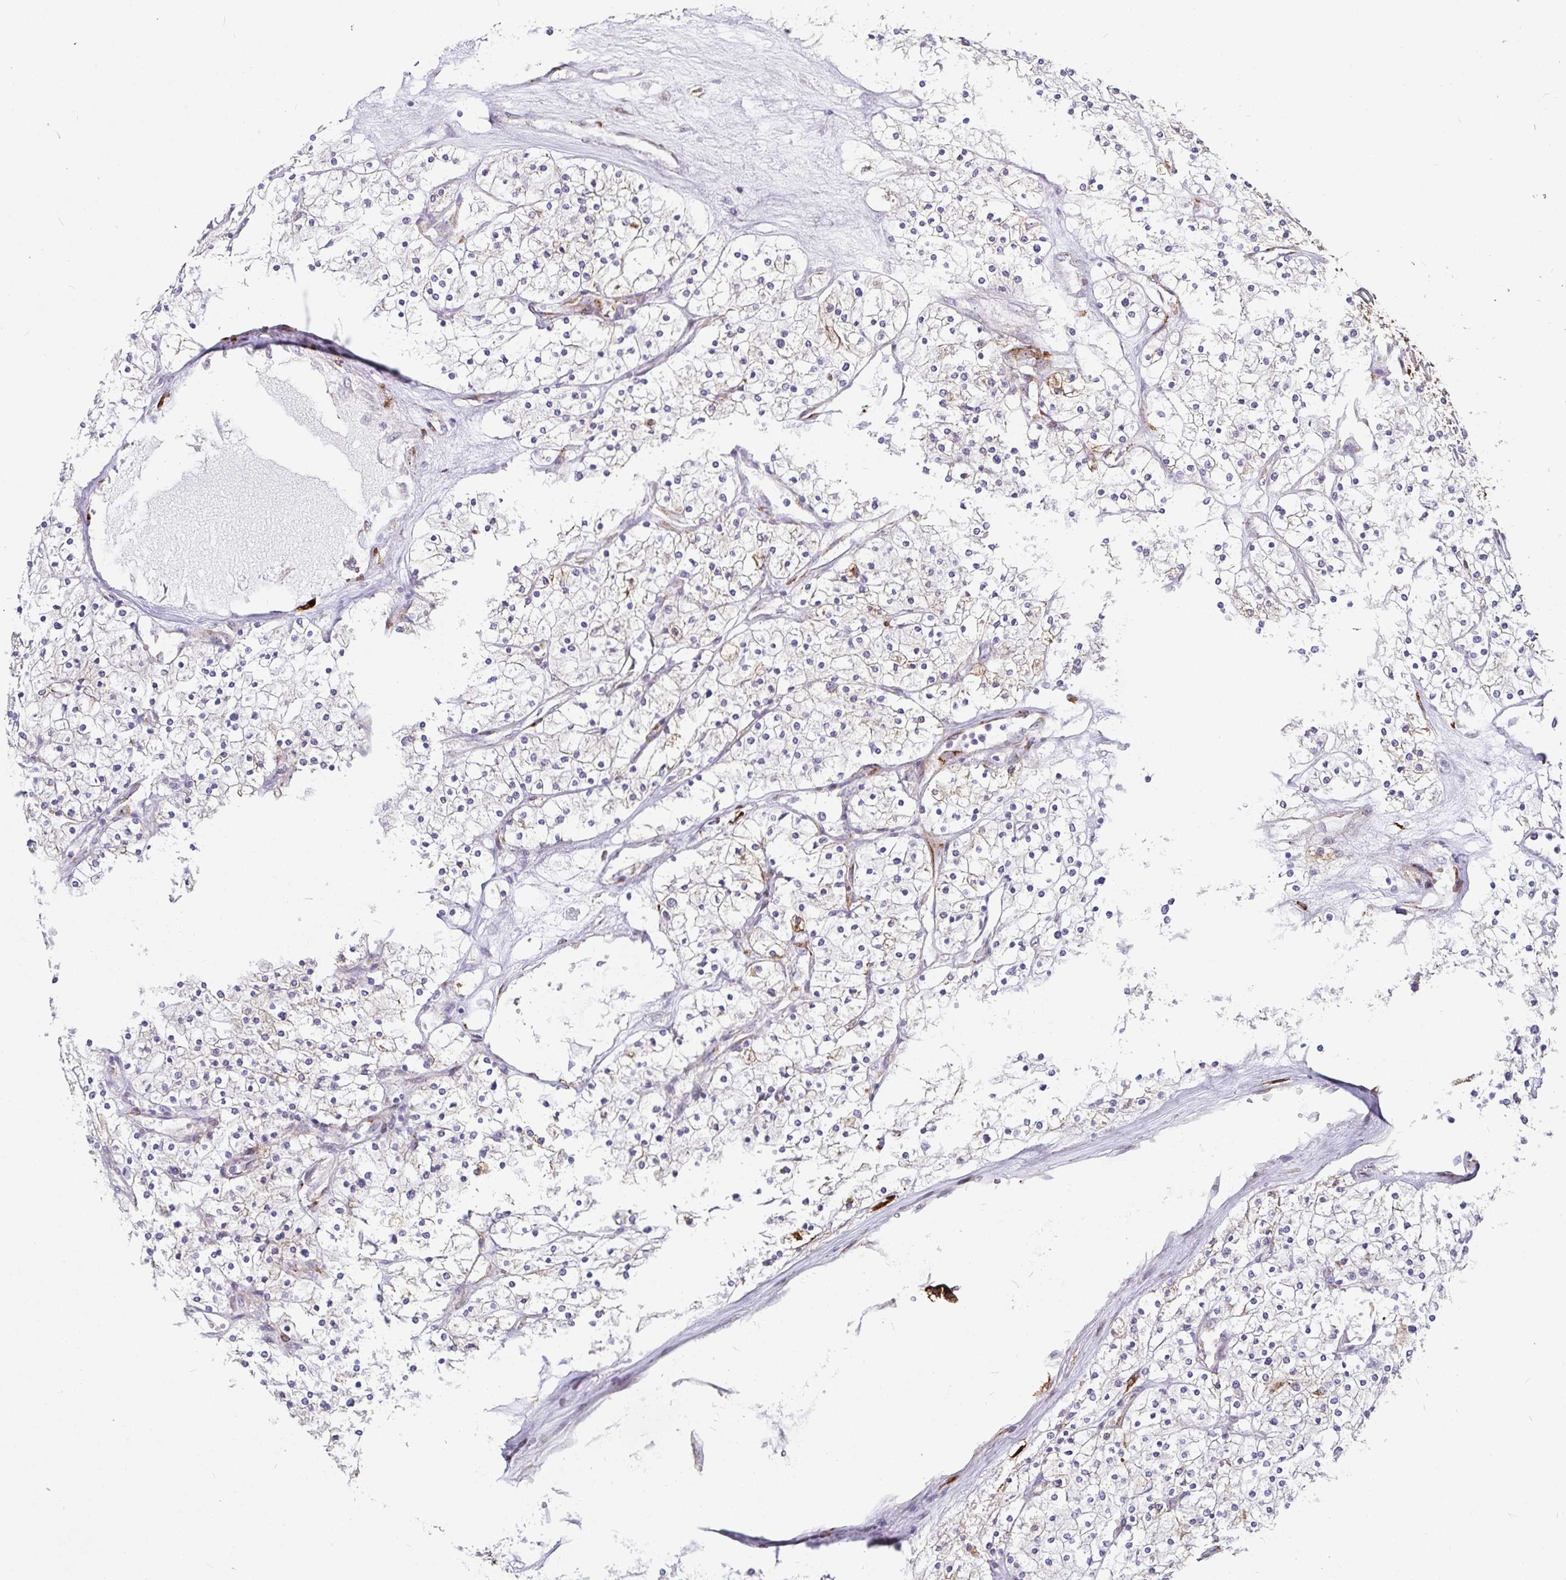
{"staining": {"intensity": "negative", "quantity": "none", "location": "none"}, "tissue": "renal cancer", "cell_type": "Tumor cells", "image_type": "cancer", "snomed": [{"axis": "morphology", "description": "Adenocarcinoma, NOS"}, {"axis": "topography", "description": "Kidney"}], "caption": "High power microscopy micrograph of an IHC histopathology image of adenocarcinoma (renal), revealing no significant positivity in tumor cells. (Stains: DAB immunohistochemistry (IHC) with hematoxylin counter stain, Microscopy: brightfield microscopy at high magnification).", "gene": "P4HA2", "patient": {"sex": "male", "age": 80}}